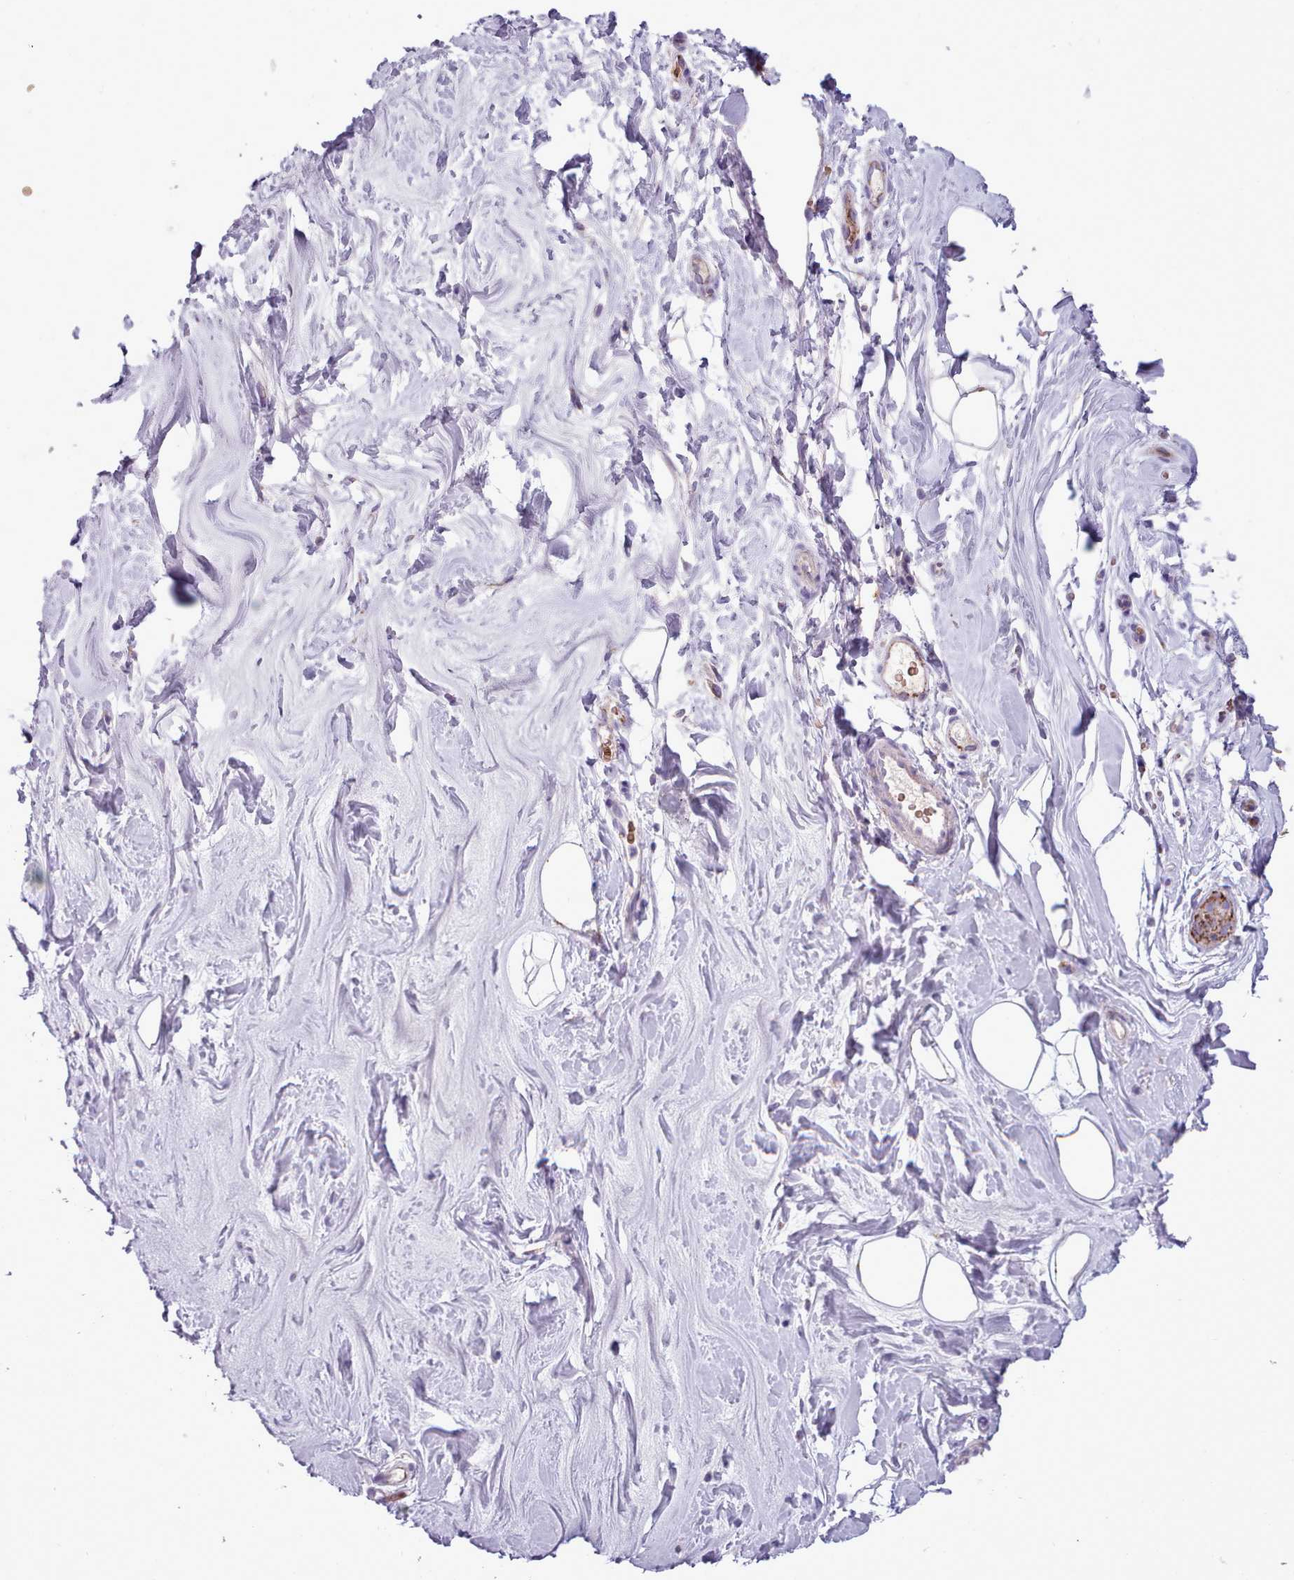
{"staining": {"intensity": "negative", "quantity": "none", "location": "none"}, "tissue": "adipose tissue", "cell_type": "Adipocytes", "image_type": "normal", "snomed": [{"axis": "morphology", "description": "Normal tissue, NOS"}, {"axis": "topography", "description": "Breast"}], "caption": "This is an immunohistochemistry image of benign adipose tissue. There is no expression in adipocytes.", "gene": "AK4P3", "patient": {"sex": "female", "age": 26}}